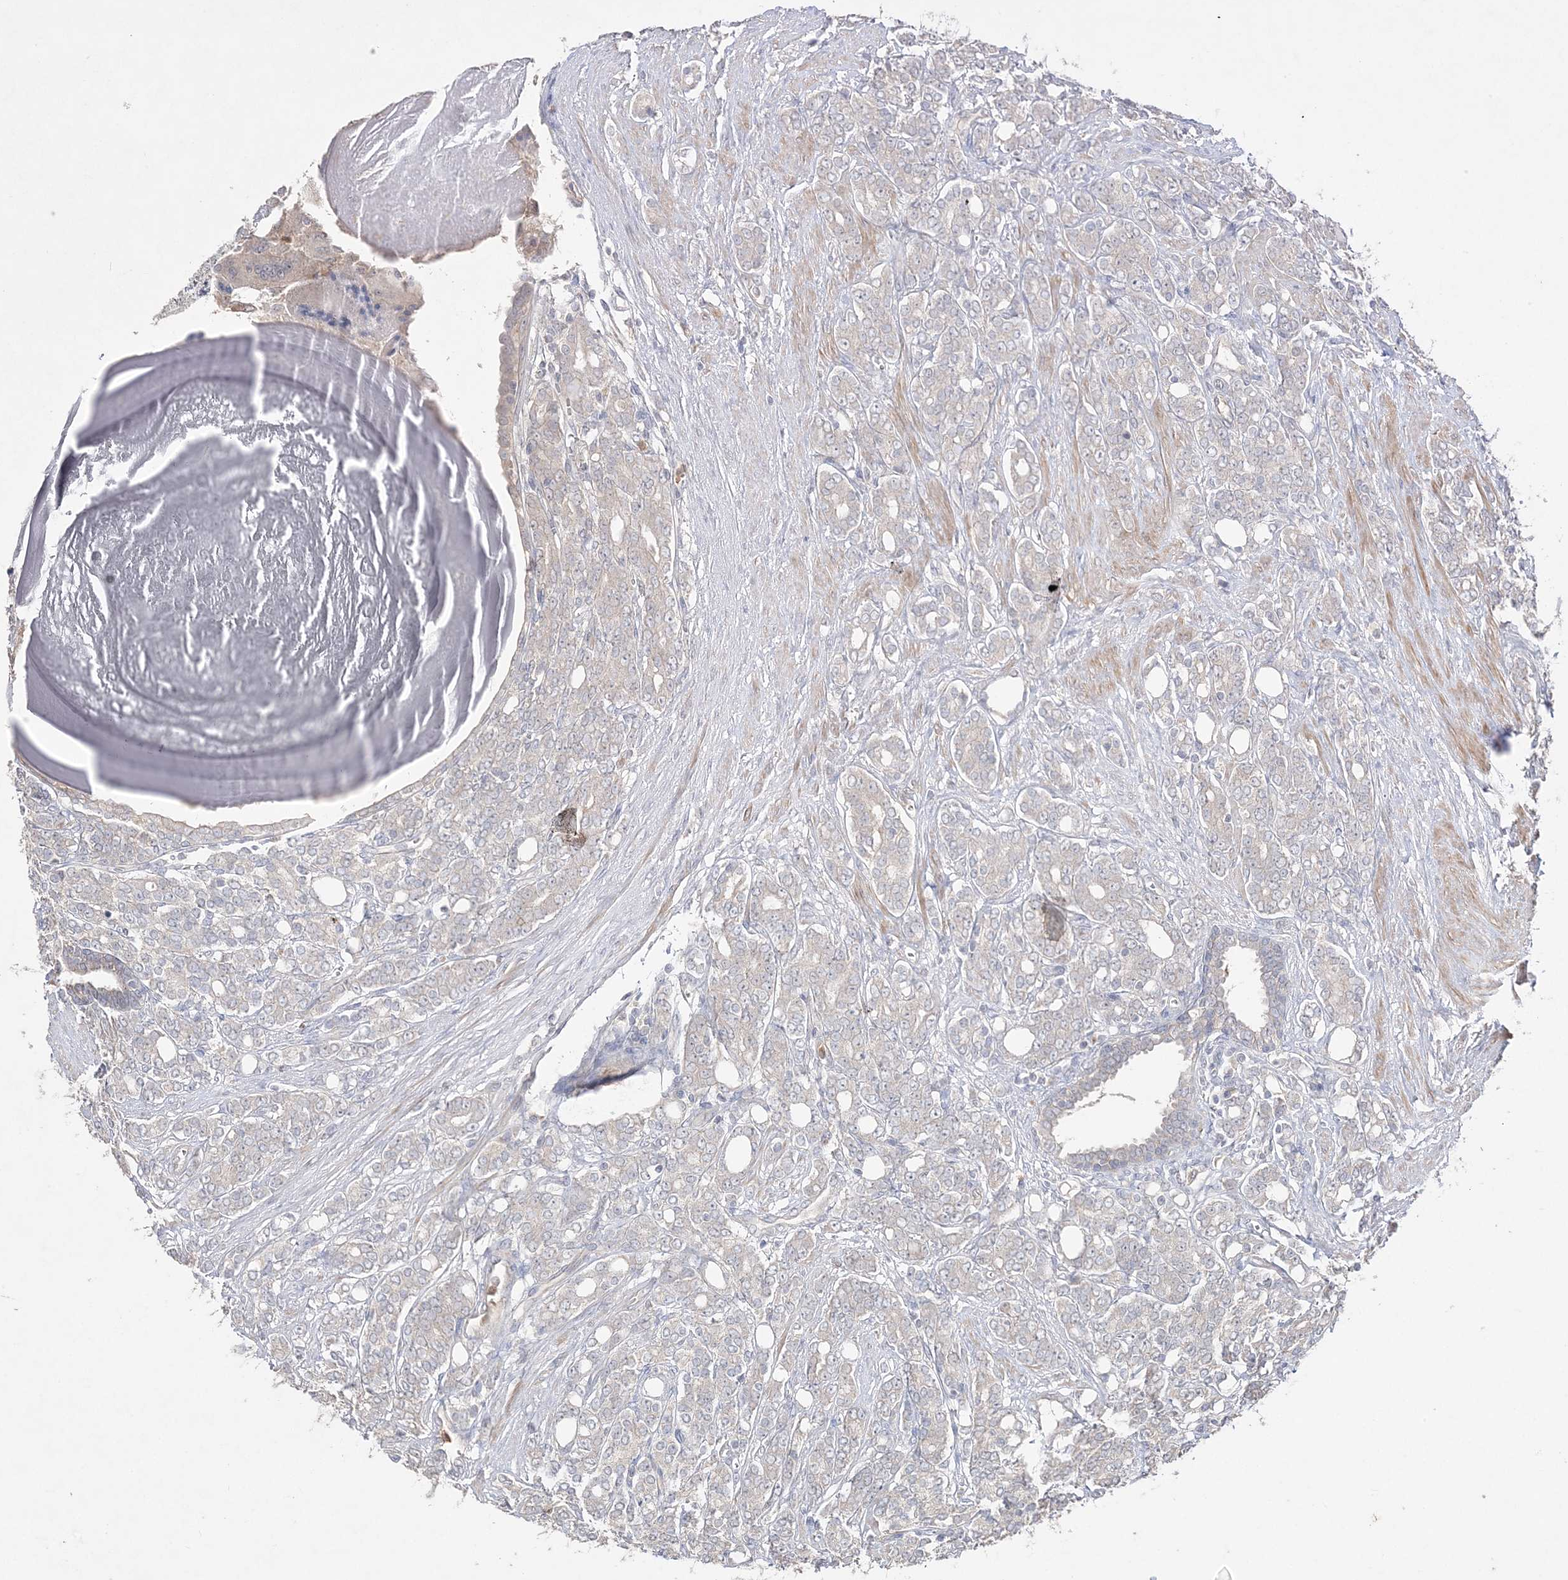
{"staining": {"intensity": "negative", "quantity": "none", "location": "none"}, "tissue": "prostate cancer", "cell_type": "Tumor cells", "image_type": "cancer", "snomed": [{"axis": "morphology", "description": "Adenocarcinoma, High grade"}, {"axis": "topography", "description": "Prostate"}], "caption": "Immunohistochemistry of prostate cancer (adenocarcinoma (high-grade)) reveals no expression in tumor cells.", "gene": "SH3BP4", "patient": {"sex": "male", "age": 62}}